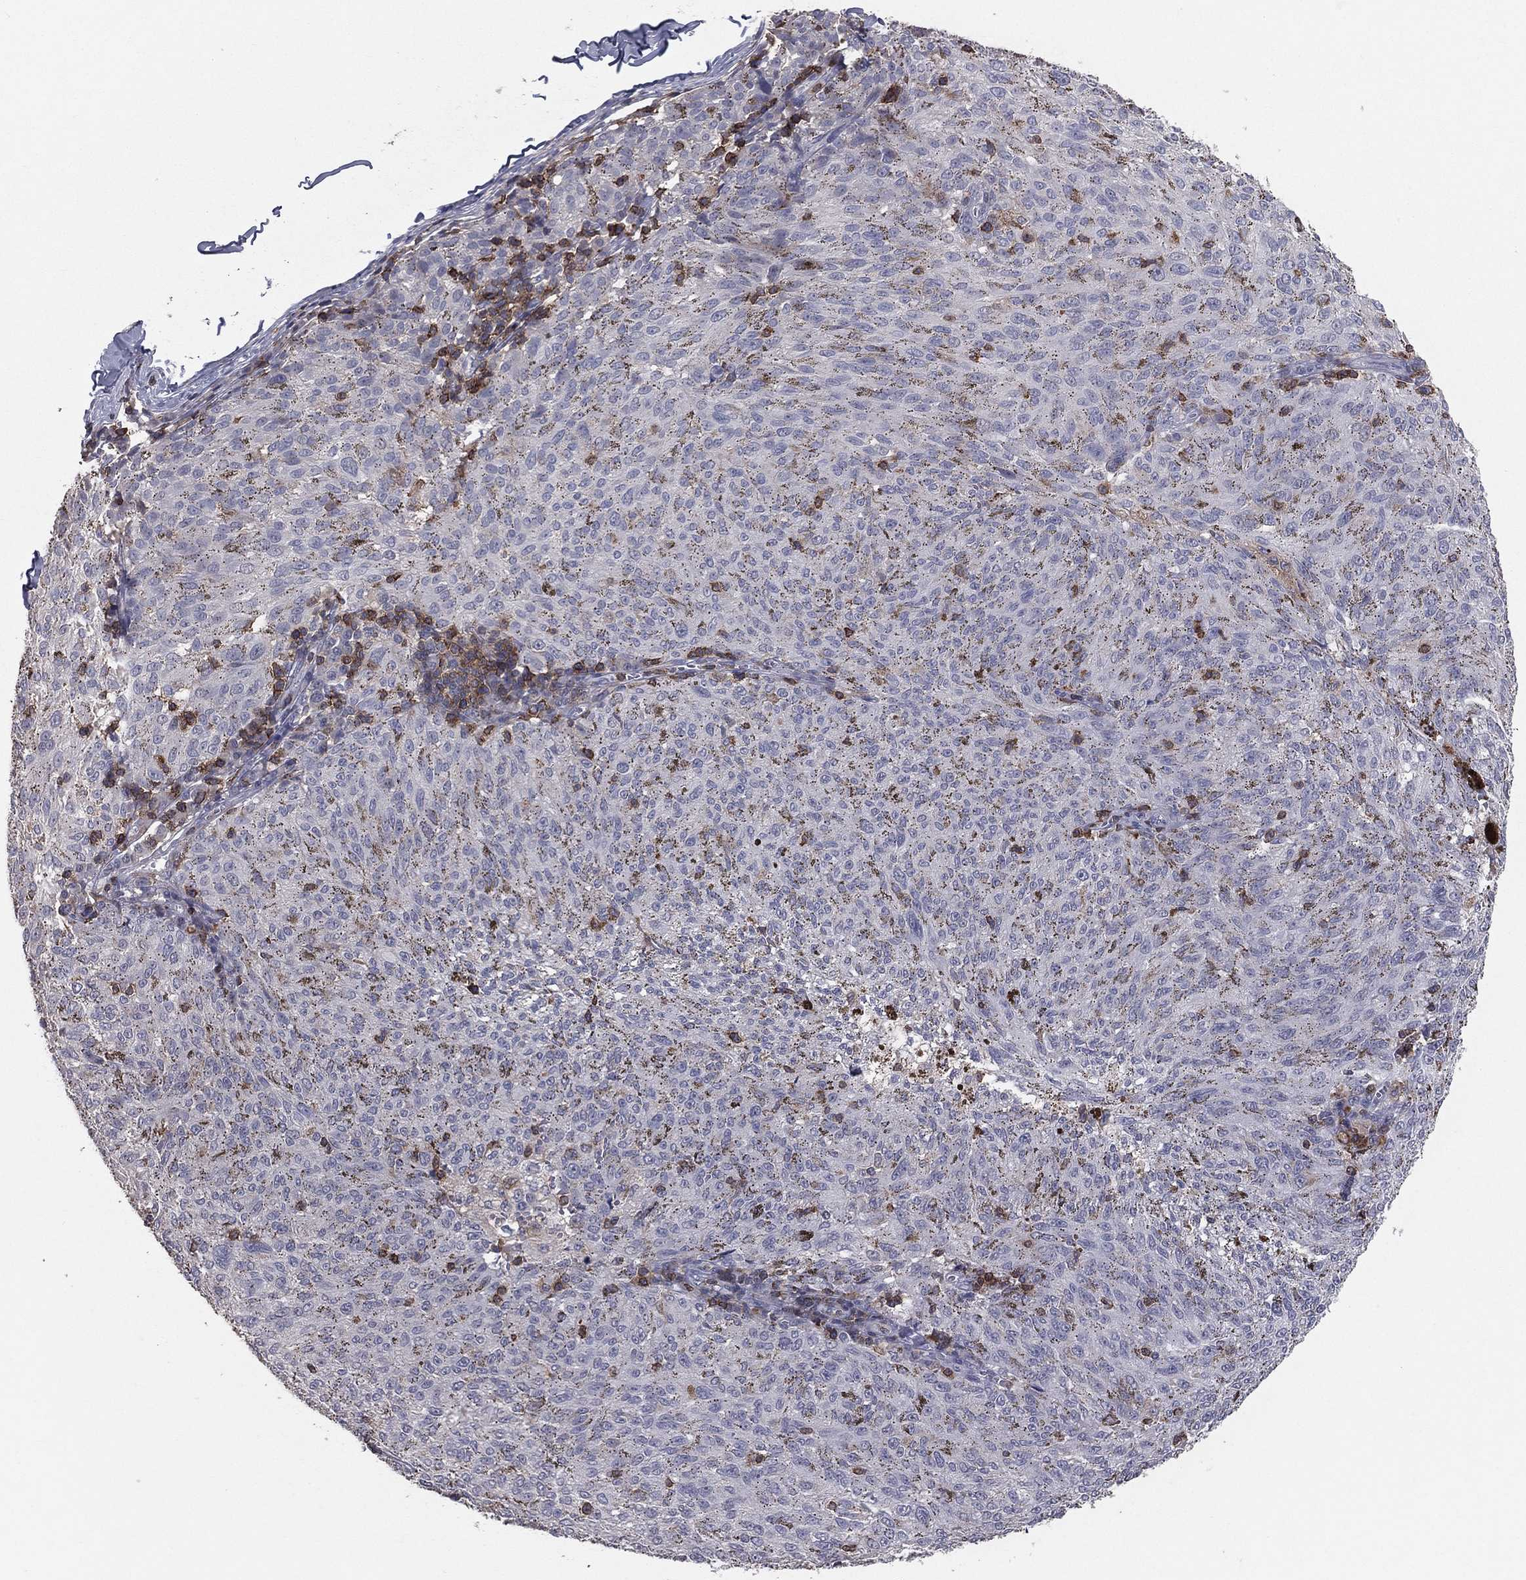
{"staining": {"intensity": "negative", "quantity": "none", "location": "none"}, "tissue": "melanoma", "cell_type": "Tumor cells", "image_type": "cancer", "snomed": [{"axis": "morphology", "description": "Malignant melanoma, NOS"}, {"axis": "topography", "description": "Skin"}], "caption": "An immunohistochemistry (IHC) photomicrograph of melanoma is shown. There is no staining in tumor cells of melanoma.", "gene": "PSTPIP1", "patient": {"sex": "female", "age": 72}}